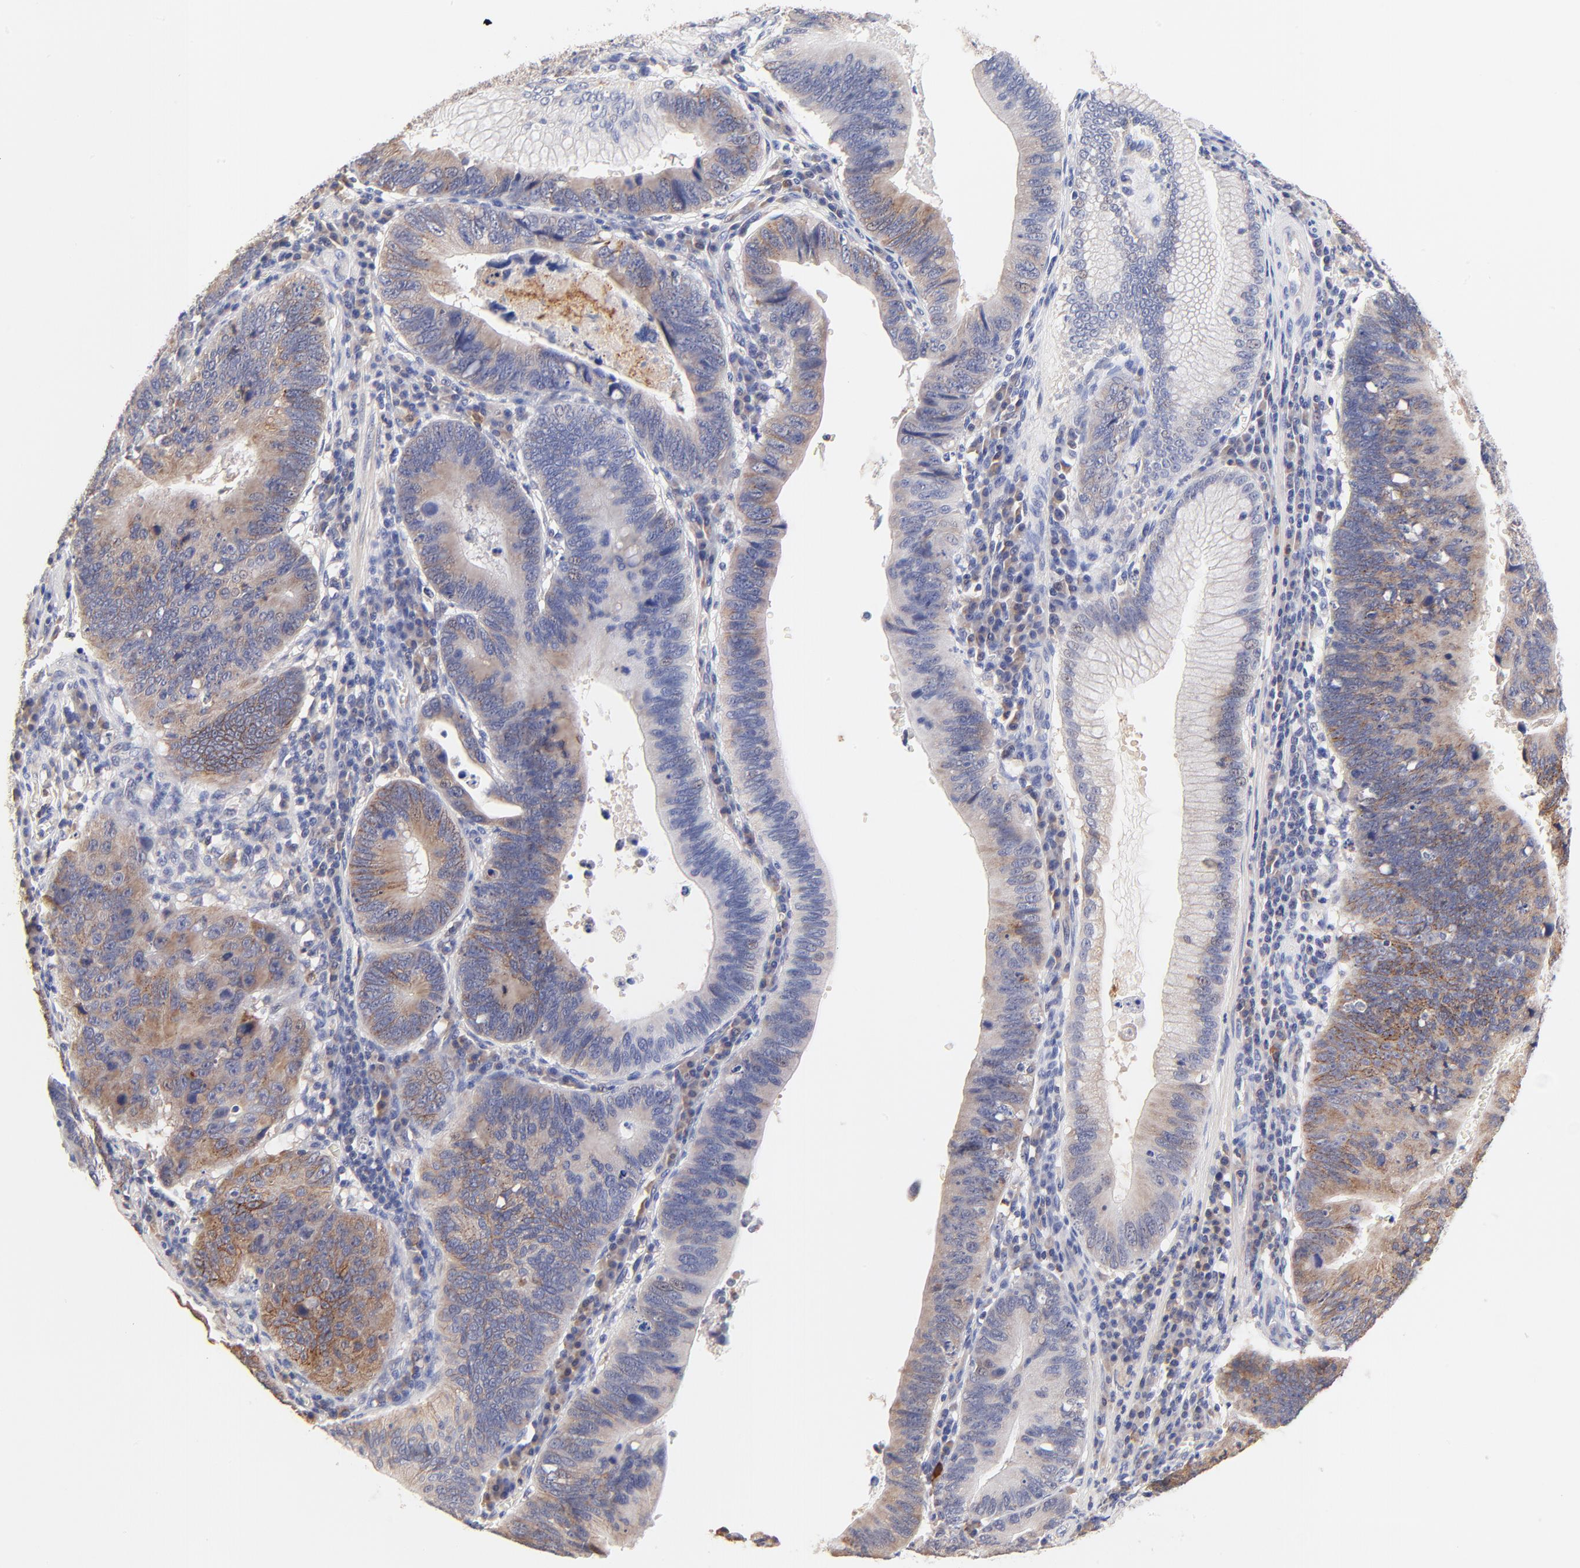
{"staining": {"intensity": "moderate", "quantity": ">75%", "location": "cytoplasmic/membranous"}, "tissue": "stomach cancer", "cell_type": "Tumor cells", "image_type": "cancer", "snomed": [{"axis": "morphology", "description": "Adenocarcinoma, NOS"}, {"axis": "topography", "description": "Stomach"}], "caption": "Immunohistochemical staining of stomach cancer displays moderate cytoplasmic/membranous protein expression in about >75% of tumor cells.", "gene": "PTK7", "patient": {"sex": "male", "age": 59}}